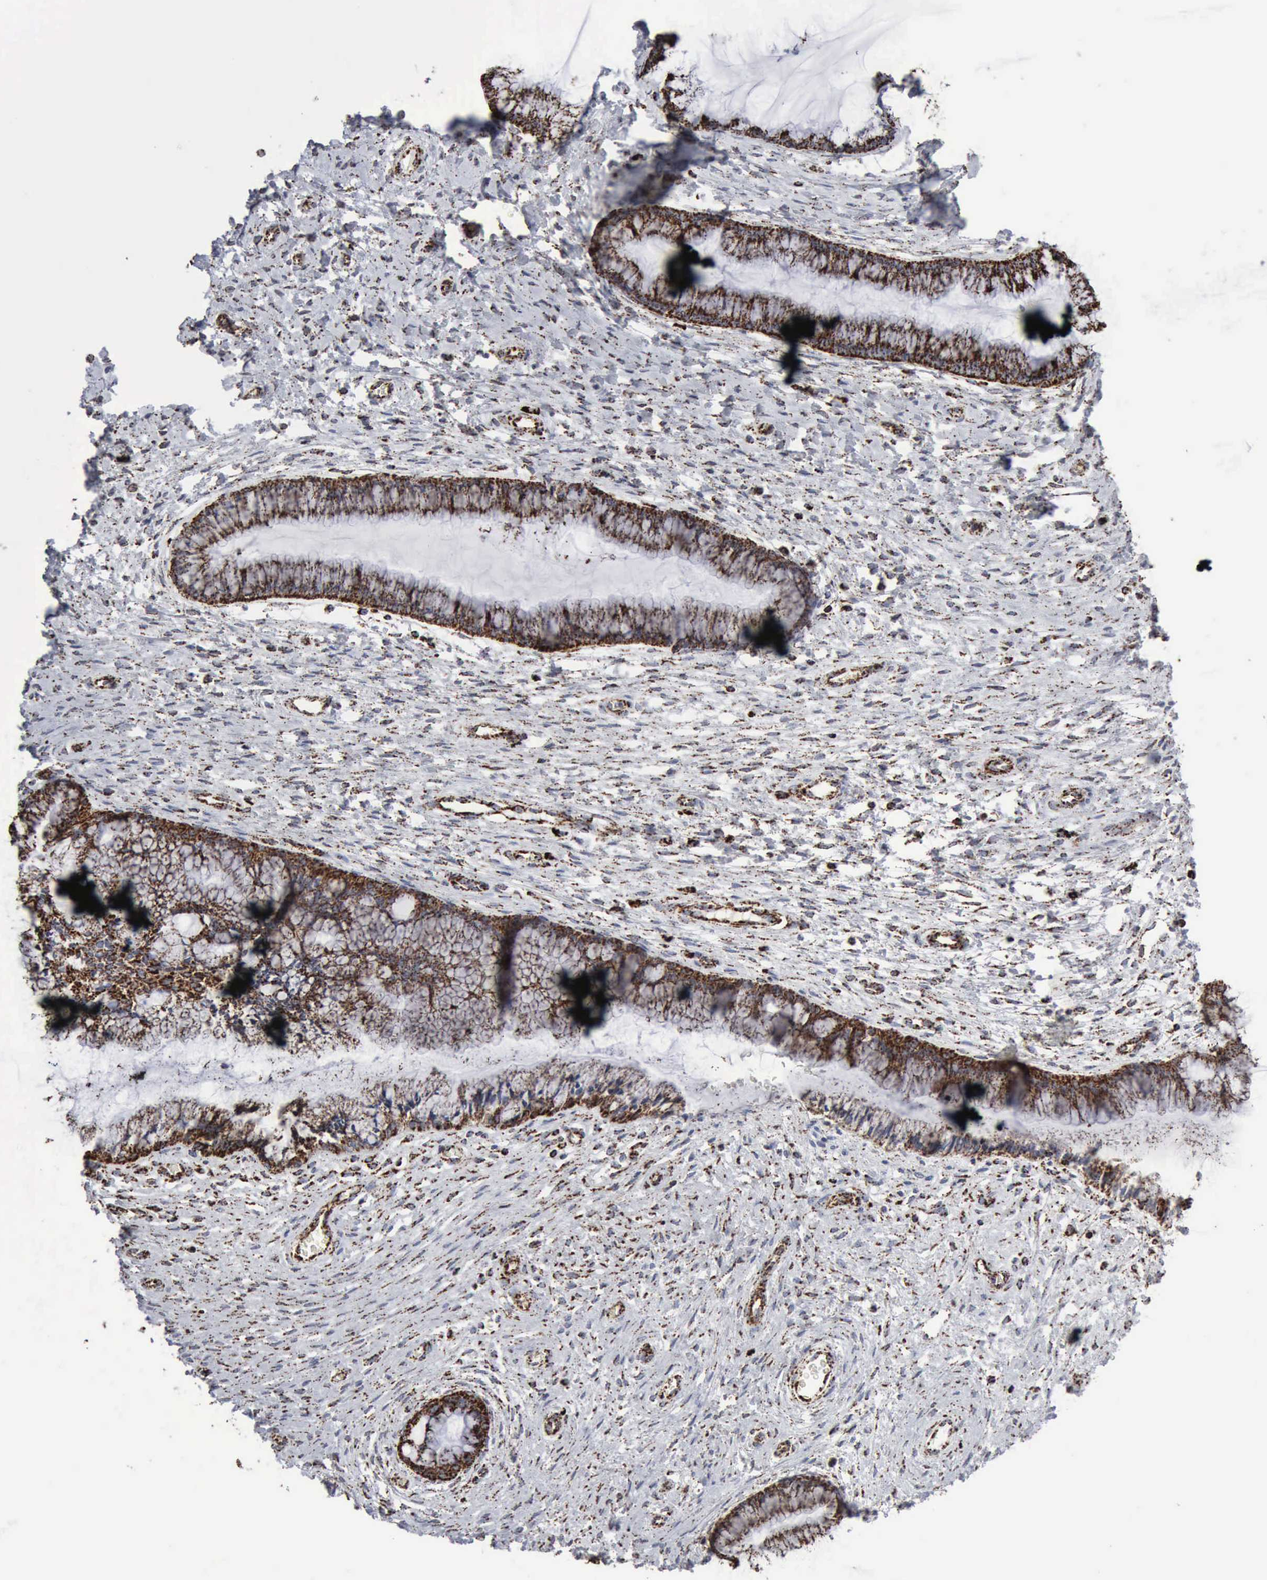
{"staining": {"intensity": "strong", "quantity": ">75%", "location": "cytoplasmic/membranous"}, "tissue": "cervix", "cell_type": "Glandular cells", "image_type": "normal", "snomed": [{"axis": "morphology", "description": "Normal tissue, NOS"}, {"axis": "topography", "description": "Cervix"}], "caption": "Strong cytoplasmic/membranous protein staining is identified in about >75% of glandular cells in cervix. (Stains: DAB in brown, nuclei in blue, Microscopy: brightfield microscopy at high magnification).", "gene": "ACO2", "patient": {"sex": "female", "age": 27}}